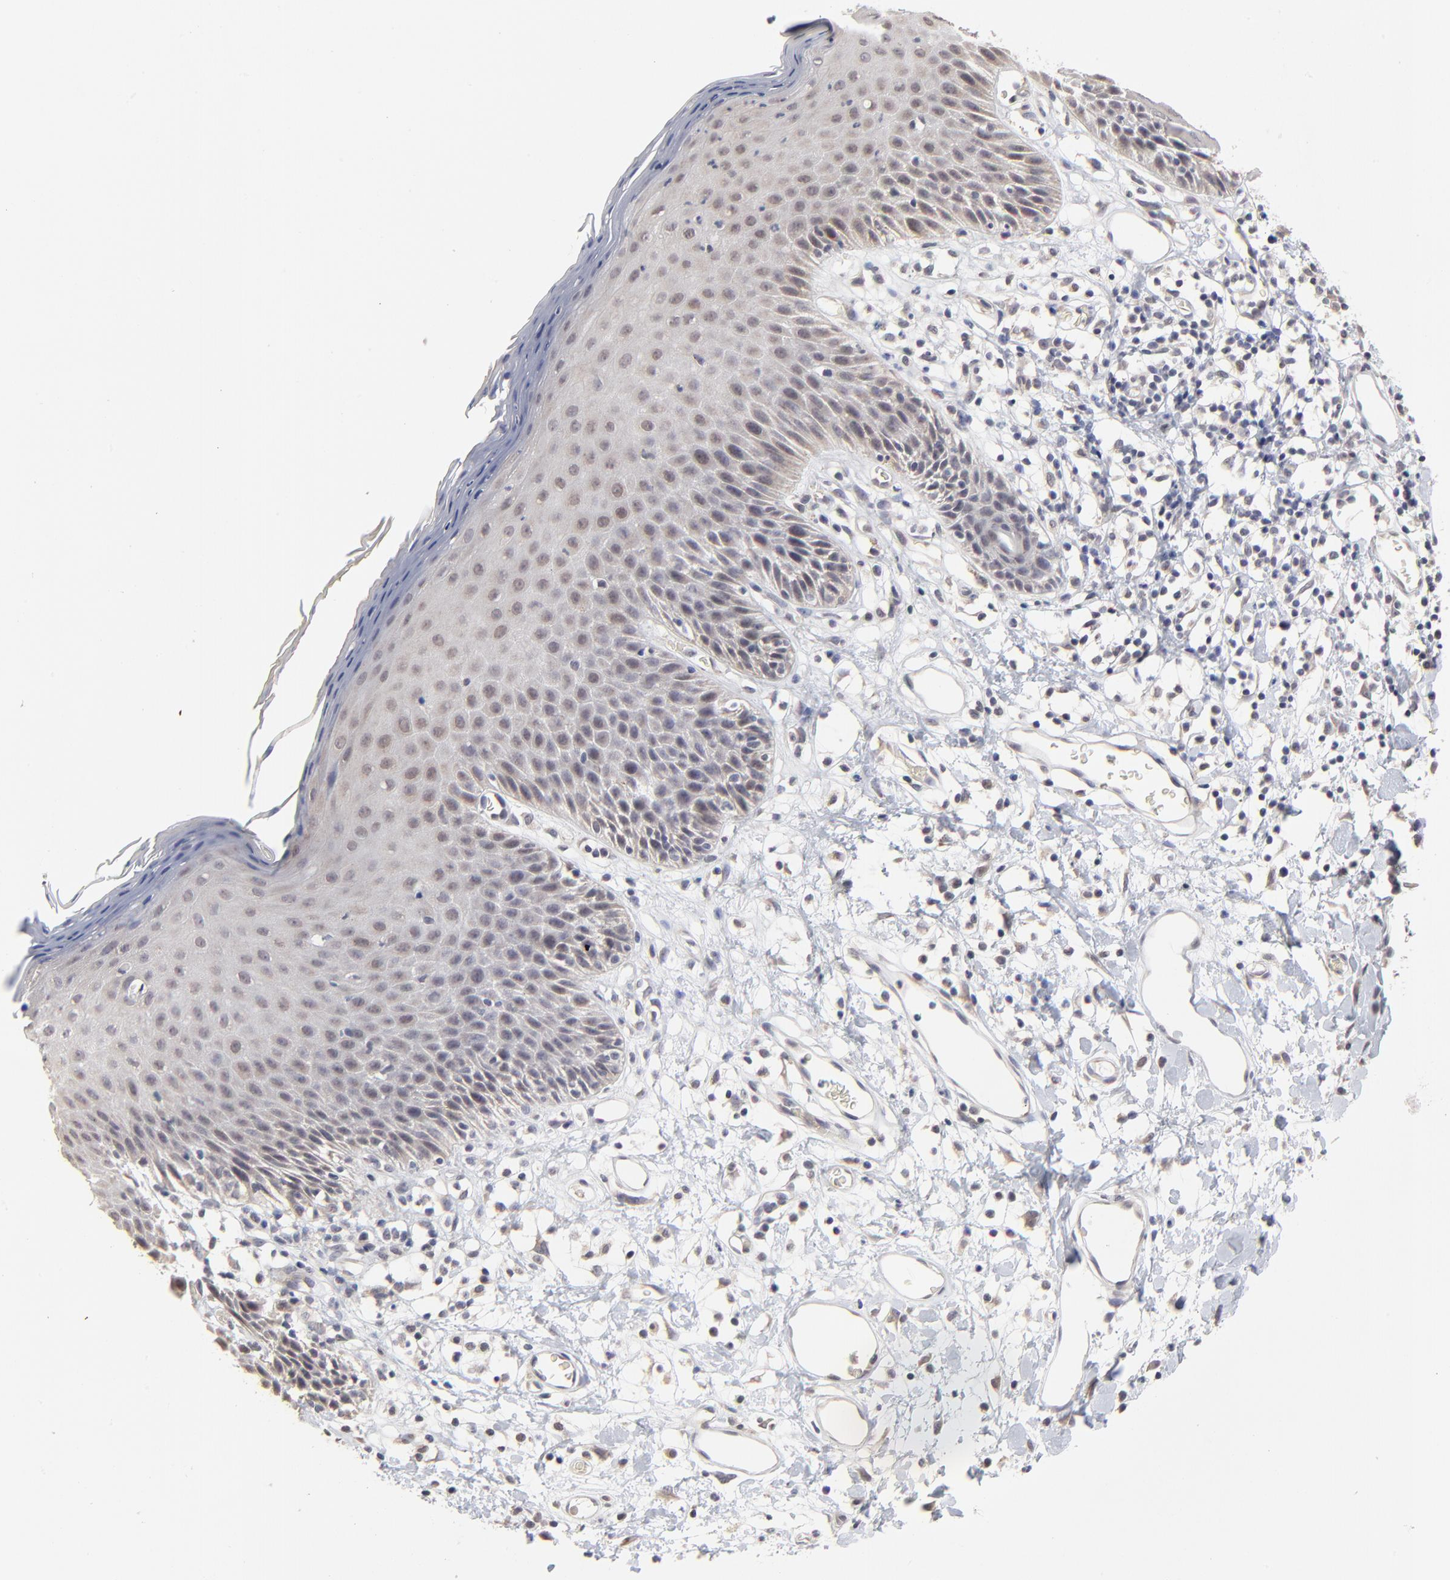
{"staining": {"intensity": "weak", "quantity": "25%-75%", "location": "cytoplasmic/membranous"}, "tissue": "skin", "cell_type": "Epidermal cells", "image_type": "normal", "snomed": [{"axis": "morphology", "description": "Normal tissue, NOS"}, {"axis": "topography", "description": "Vulva"}, {"axis": "topography", "description": "Peripheral nerve tissue"}], "caption": "Weak cytoplasmic/membranous expression for a protein is present in about 25%-75% of epidermal cells of unremarkable skin using immunohistochemistry (IHC).", "gene": "MAGEA10", "patient": {"sex": "female", "age": 68}}